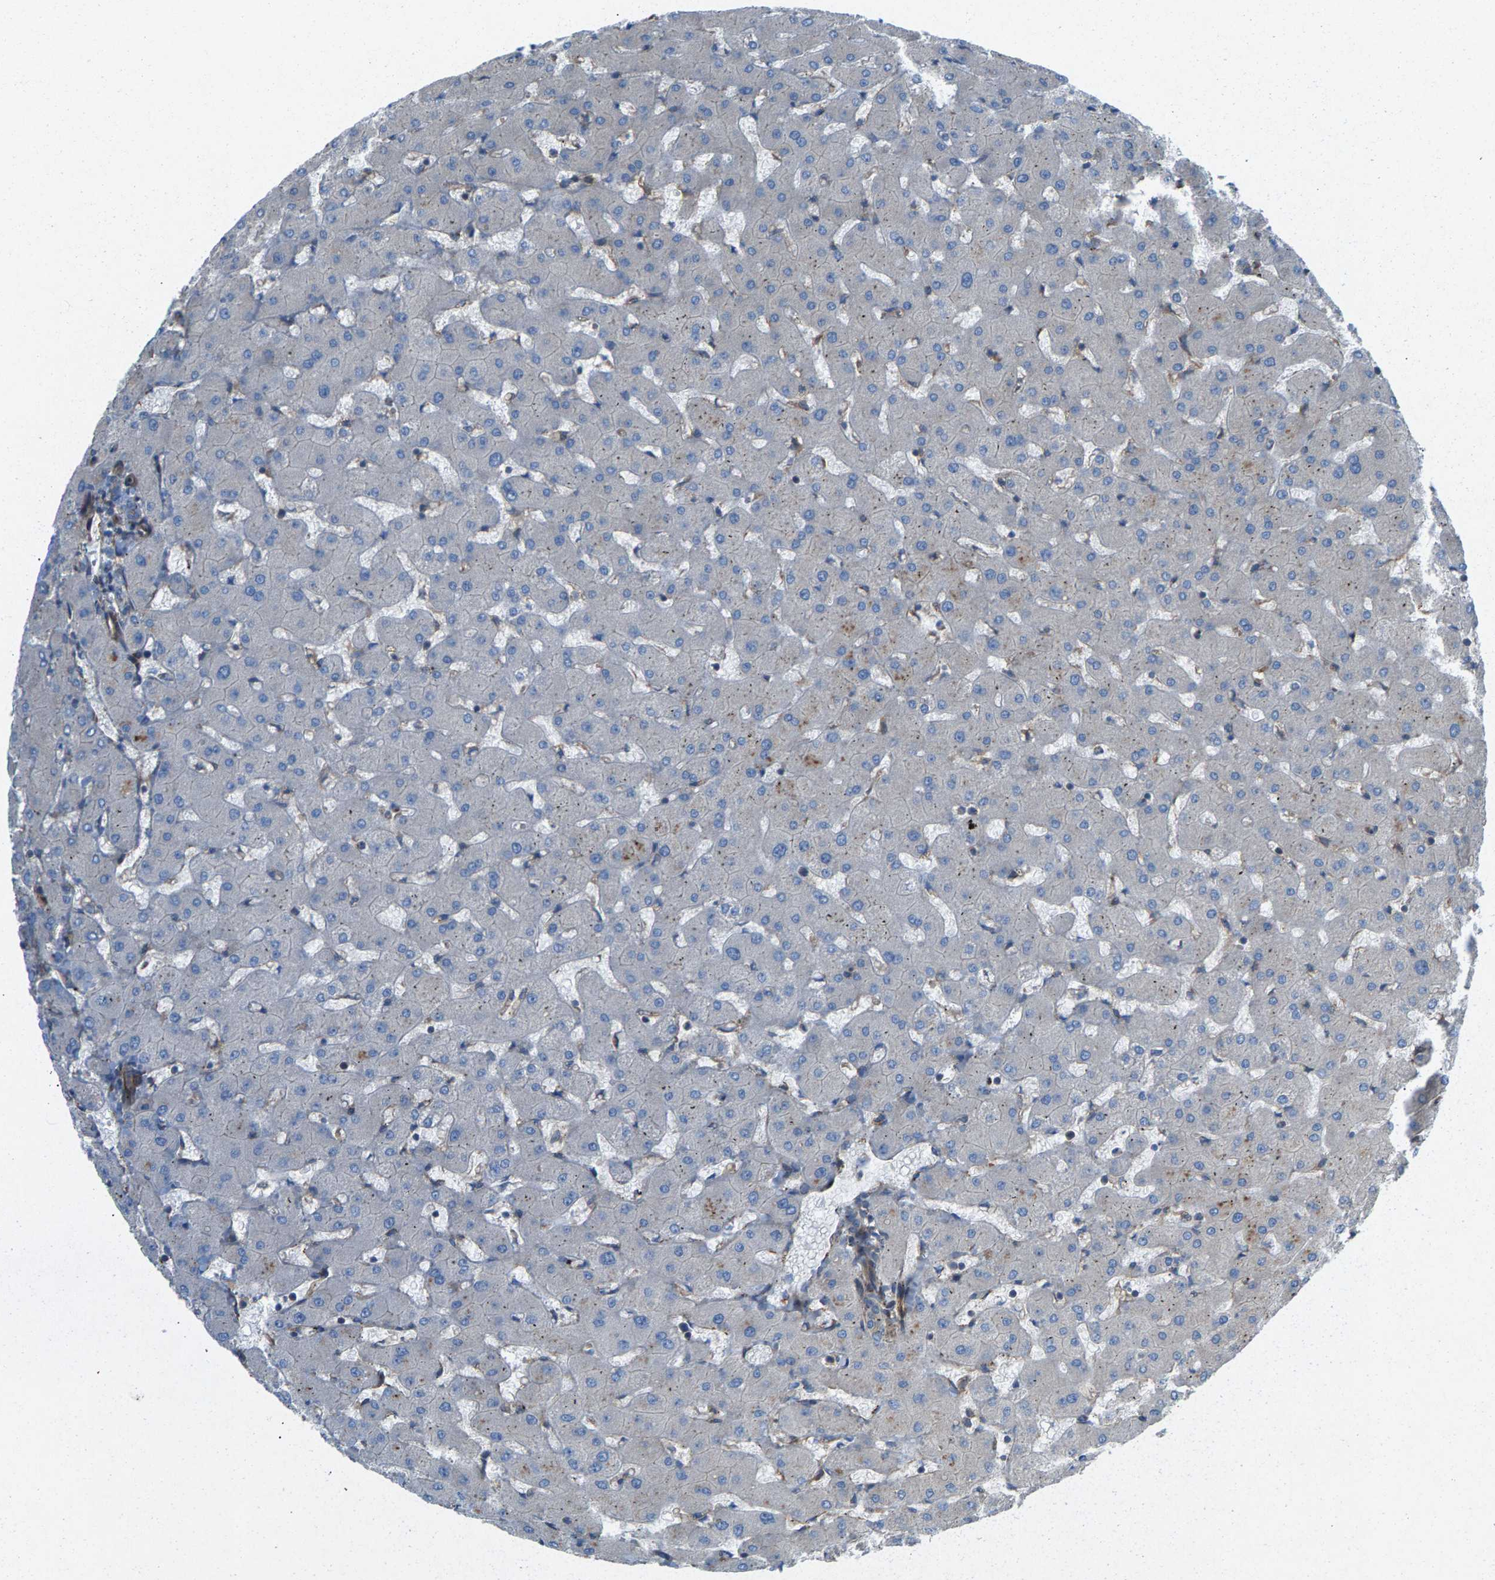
{"staining": {"intensity": "negative", "quantity": "none", "location": "none"}, "tissue": "liver", "cell_type": "Cholangiocytes", "image_type": "normal", "snomed": [{"axis": "morphology", "description": "Normal tissue, NOS"}, {"axis": "topography", "description": "Liver"}], "caption": "The image displays no staining of cholangiocytes in benign liver. (Stains: DAB (3,3'-diaminobenzidine) immunohistochemistry with hematoxylin counter stain, Microscopy: brightfield microscopy at high magnification).", "gene": "PDCL", "patient": {"sex": "female", "age": 63}}